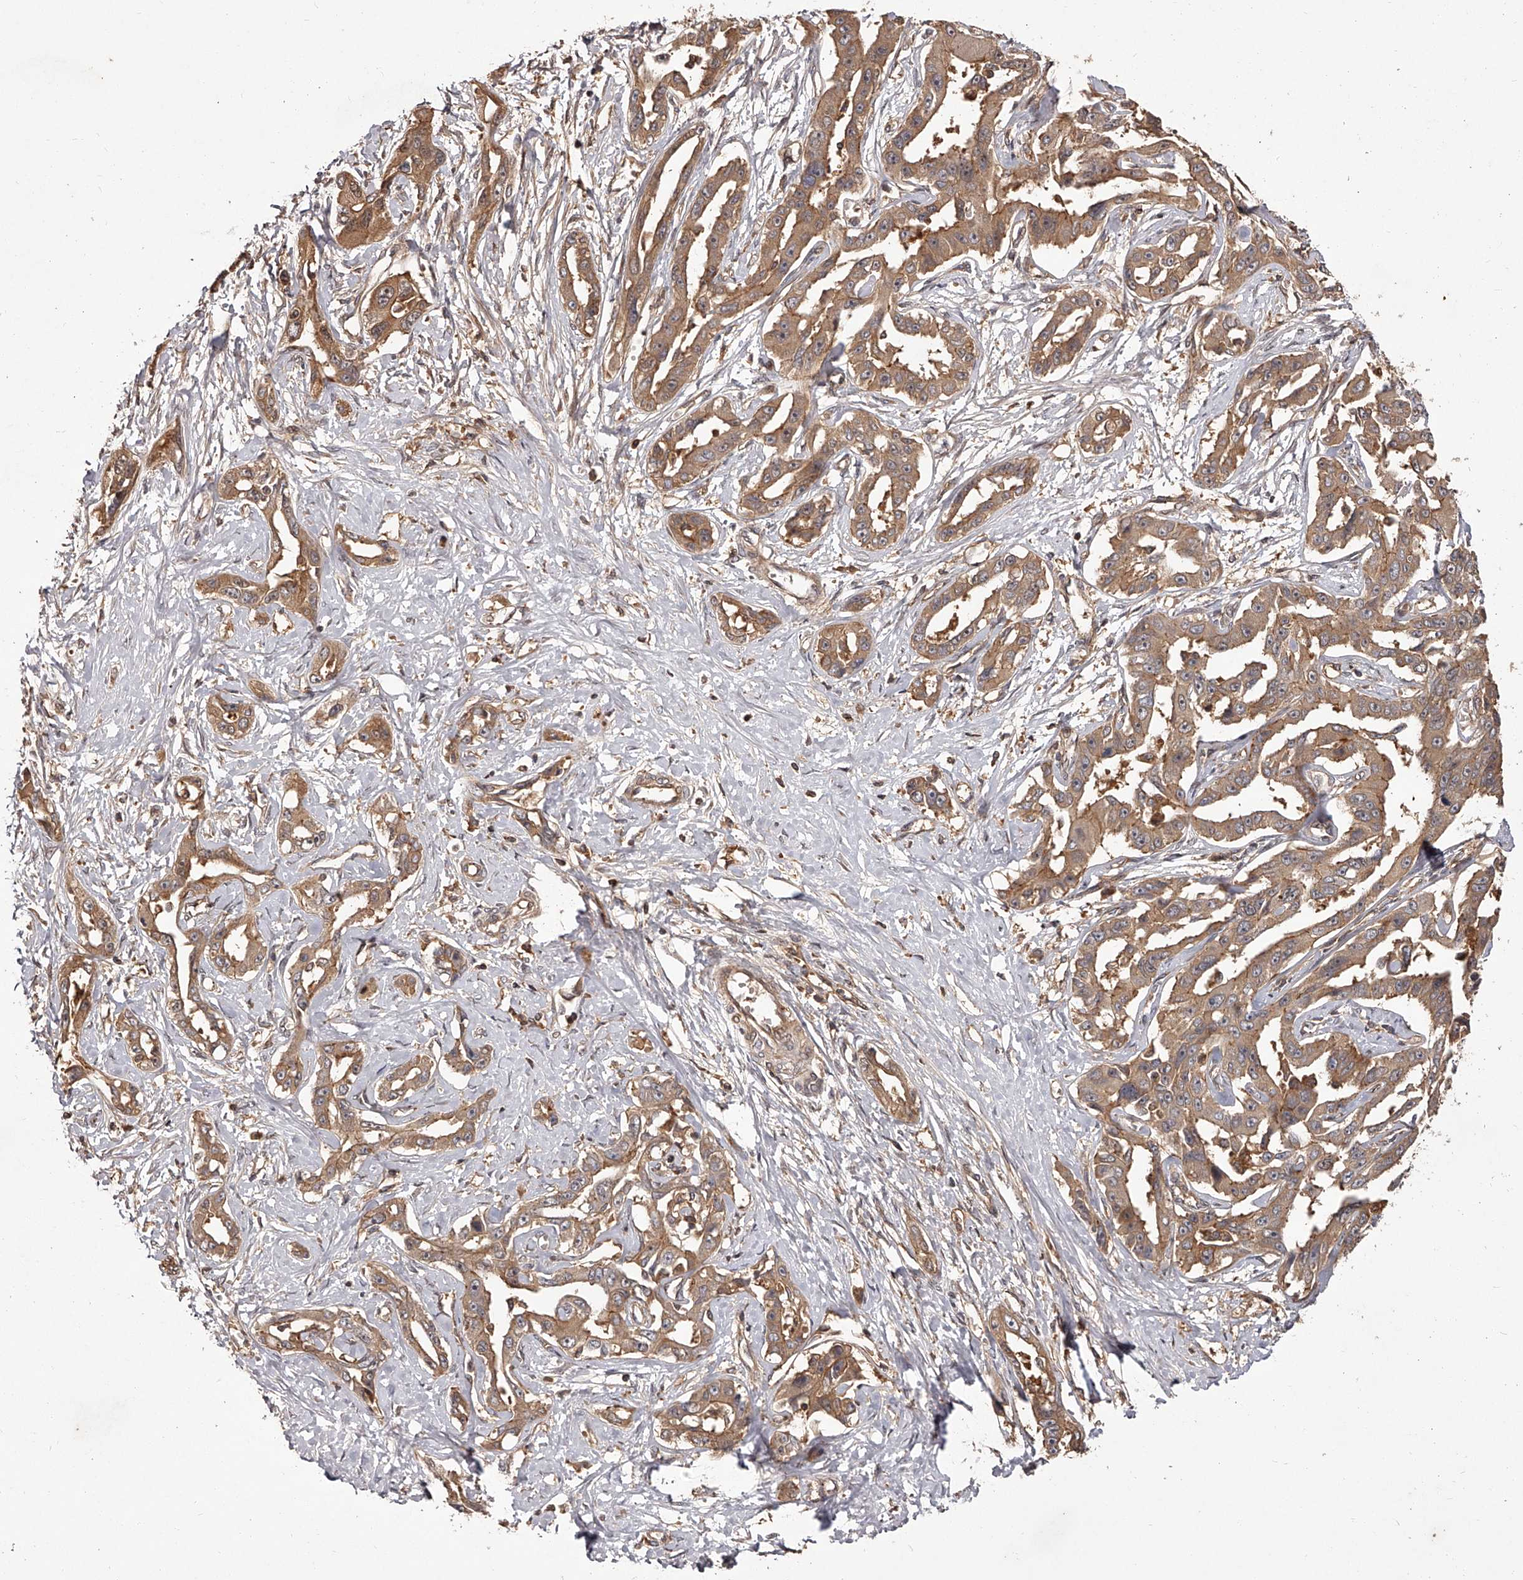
{"staining": {"intensity": "moderate", "quantity": ">75%", "location": "cytoplasmic/membranous"}, "tissue": "liver cancer", "cell_type": "Tumor cells", "image_type": "cancer", "snomed": [{"axis": "morphology", "description": "Cholangiocarcinoma"}, {"axis": "topography", "description": "Liver"}], "caption": "Tumor cells exhibit moderate cytoplasmic/membranous positivity in approximately >75% of cells in liver cancer (cholangiocarcinoma).", "gene": "CRYZL1", "patient": {"sex": "male", "age": 59}}